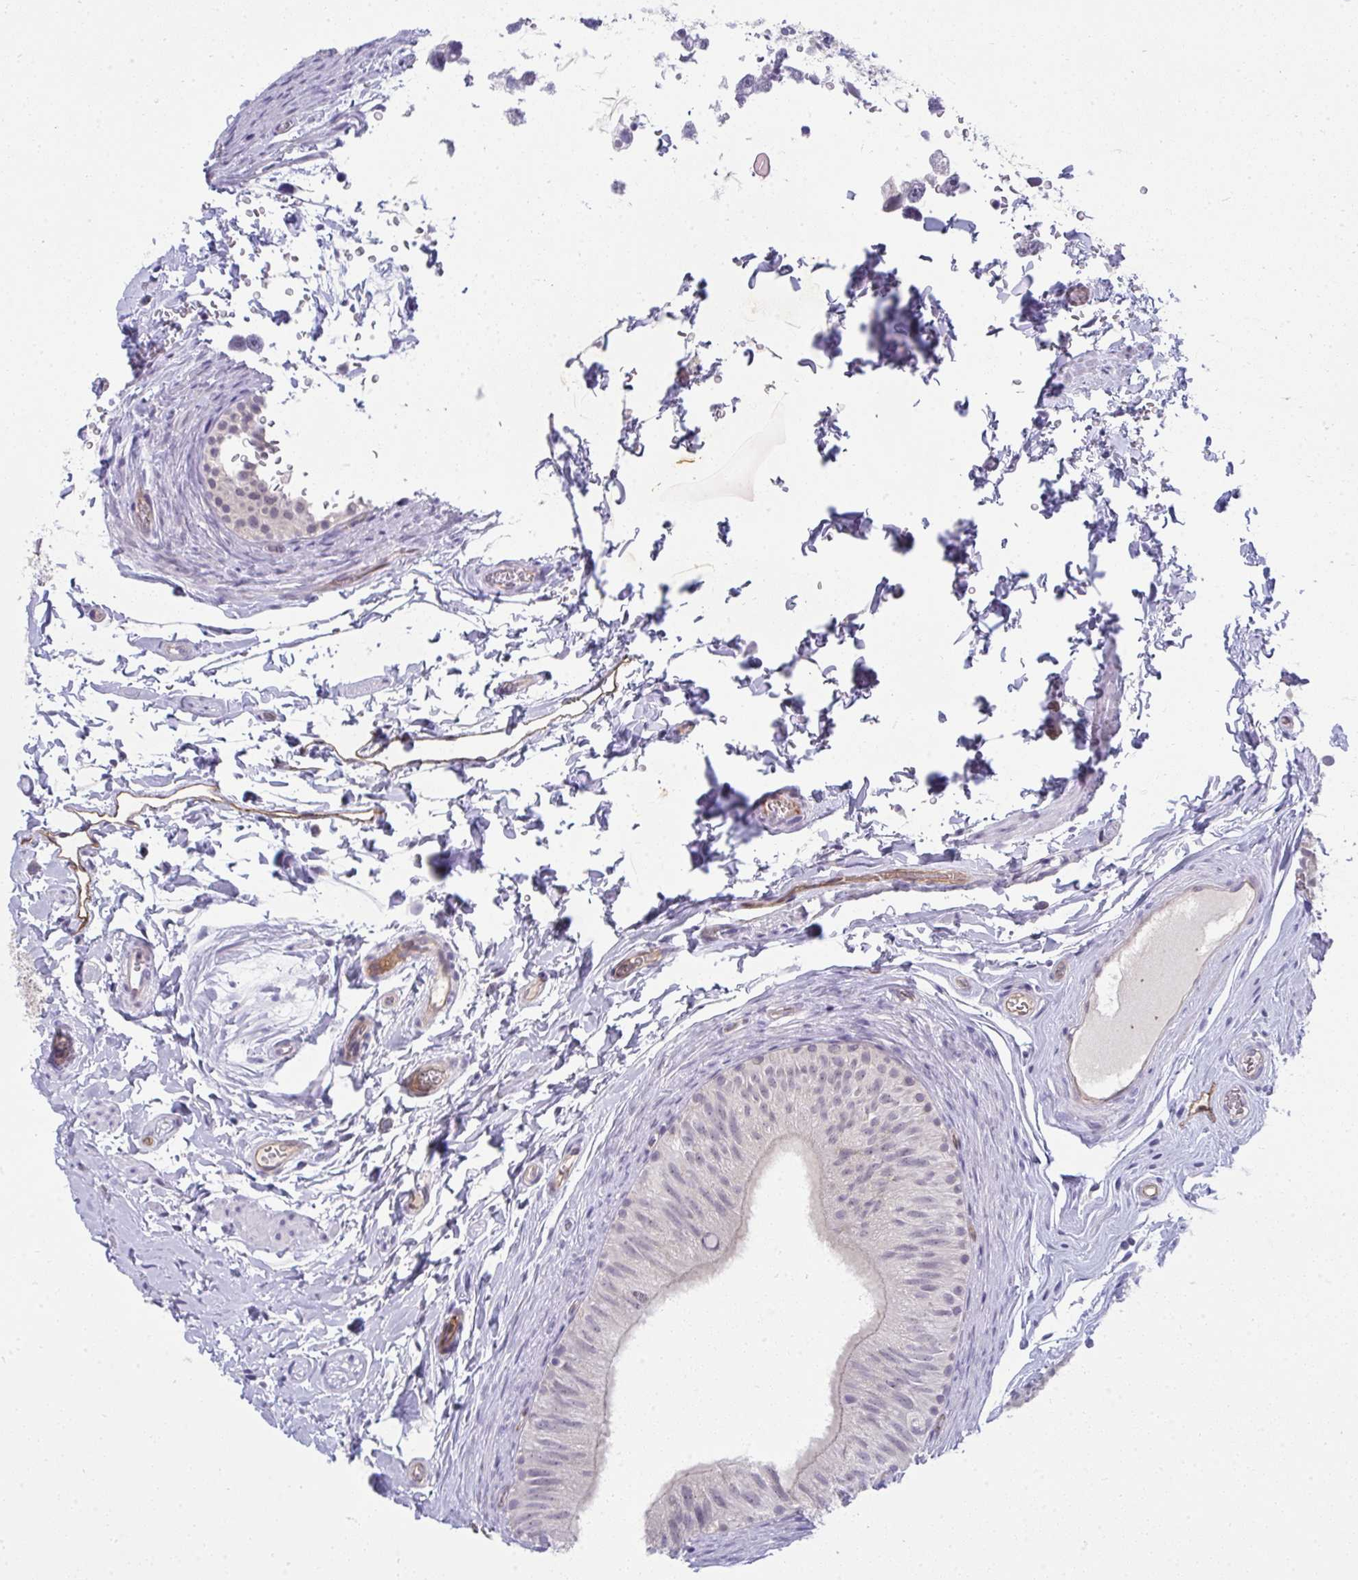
{"staining": {"intensity": "negative", "quantity": "none", "location": "none"}, "tissue": "epididymis", "cell_type": "Glandular cells", "image_type": "normal", "snomed": [{"axis": "morphology", "description": "Normal tissue, NOS"}, {"axis": "topography", "description": "Epididymis, spermatic cord, NOS"}, {"axis": "topography", "description": "Epididymis"}], "caption": "This image is of unremarkable epididymis stained with immunohistochemistry (IHC) to label a protein in brown with the nuclei are counter-stained blue. There is no expression in glandular cells.", "gene": "TMEM82", "patient": {"sex": "male", "age": 31}}